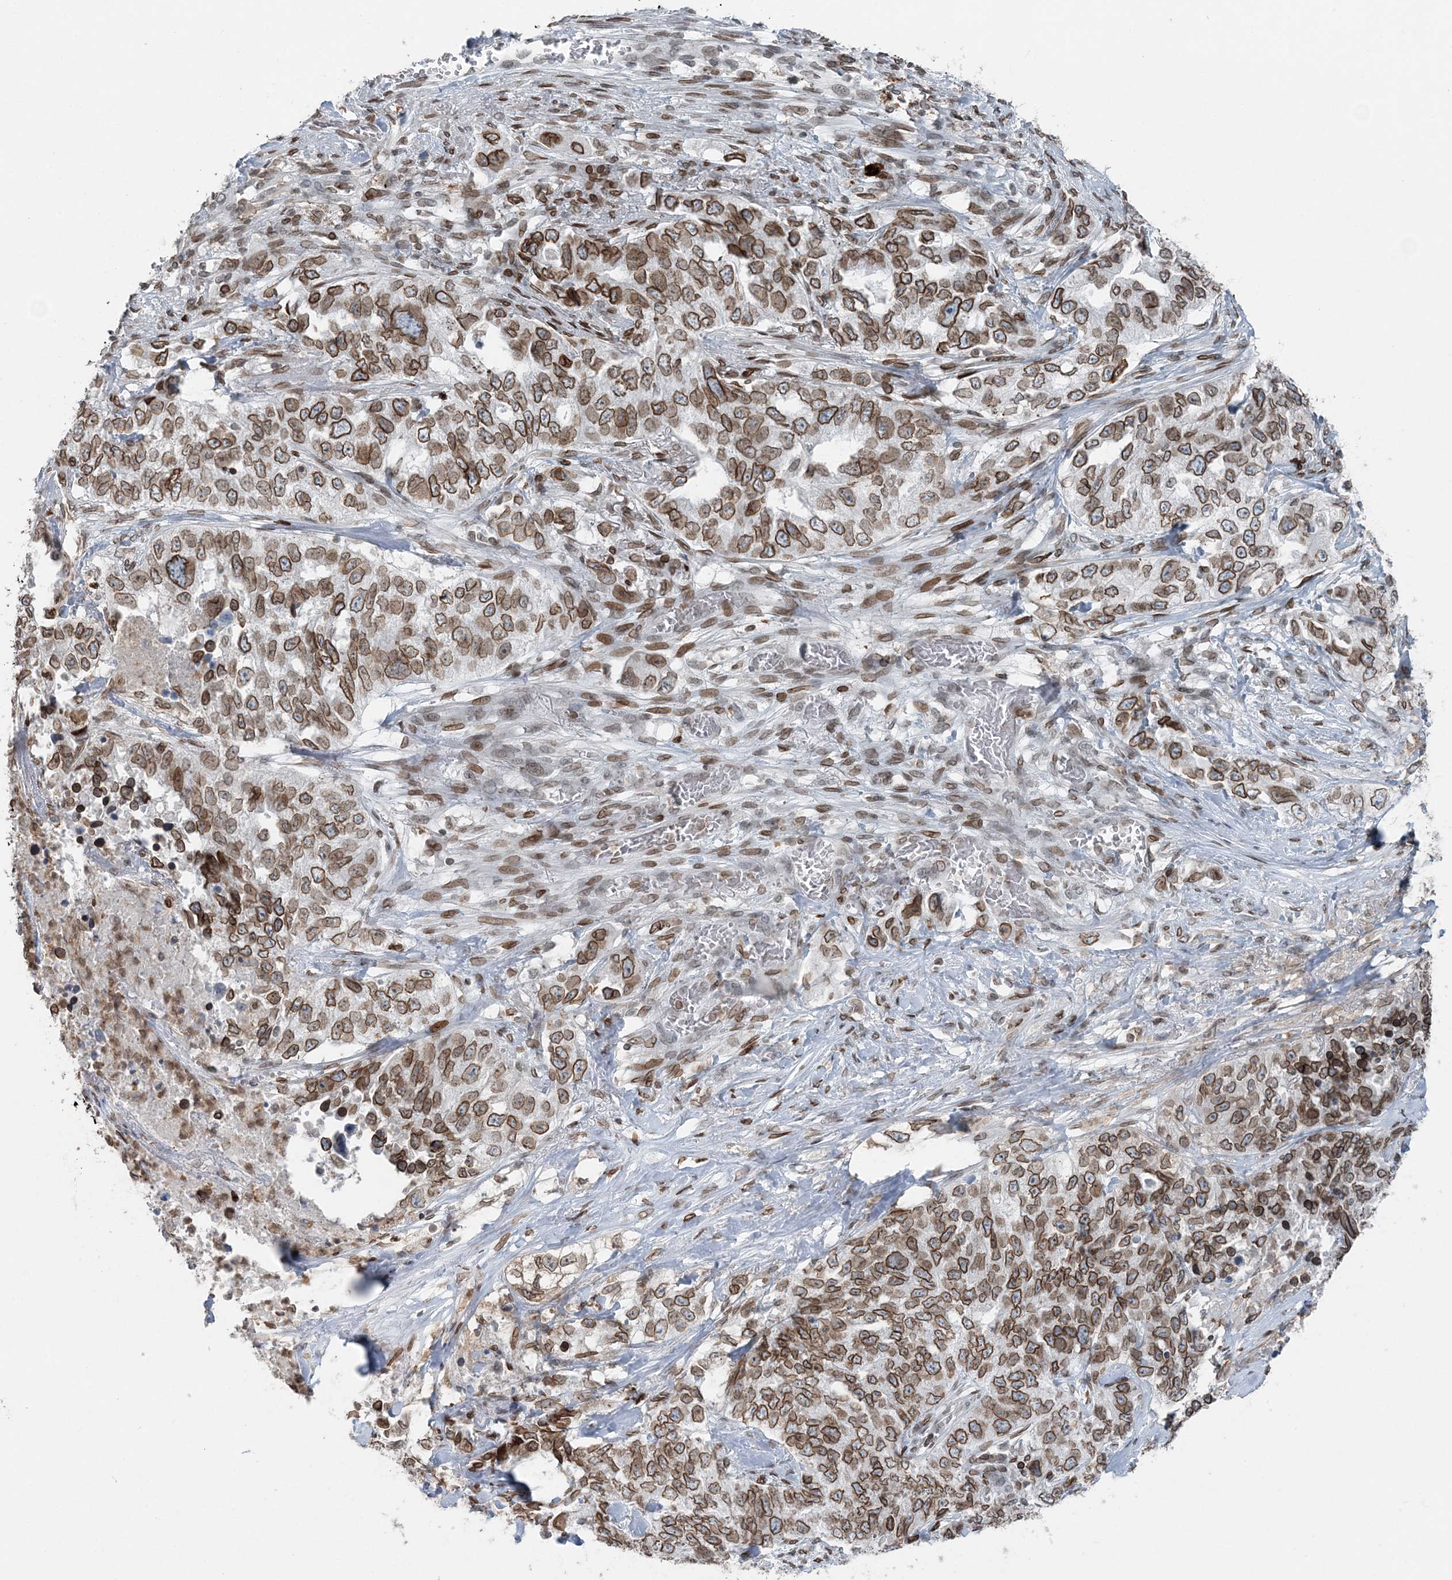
{"staining": {"intensity": "moderate", "quantity": ">75%", "location": "cytoplasmic/membranous,nuclear"}, "tissue": "lung cancer", "cell_type": "Tumor cells", "image_type": "cancer", "snomed": [{"axis": "morphology", "description": "Adenocarcinoma, NOS"}, {"axis": "topography", "description": "Lung"}], "caption": "This is a photomicrograph of immunohistochemistry staining of lung cancer (adenocarcinoma), which shows moderate staining in the cytoplasmic/membranous and nuclear of tumor cells.", "gene": "GJD4", "patient": {"sex": "female", "age": 51}}